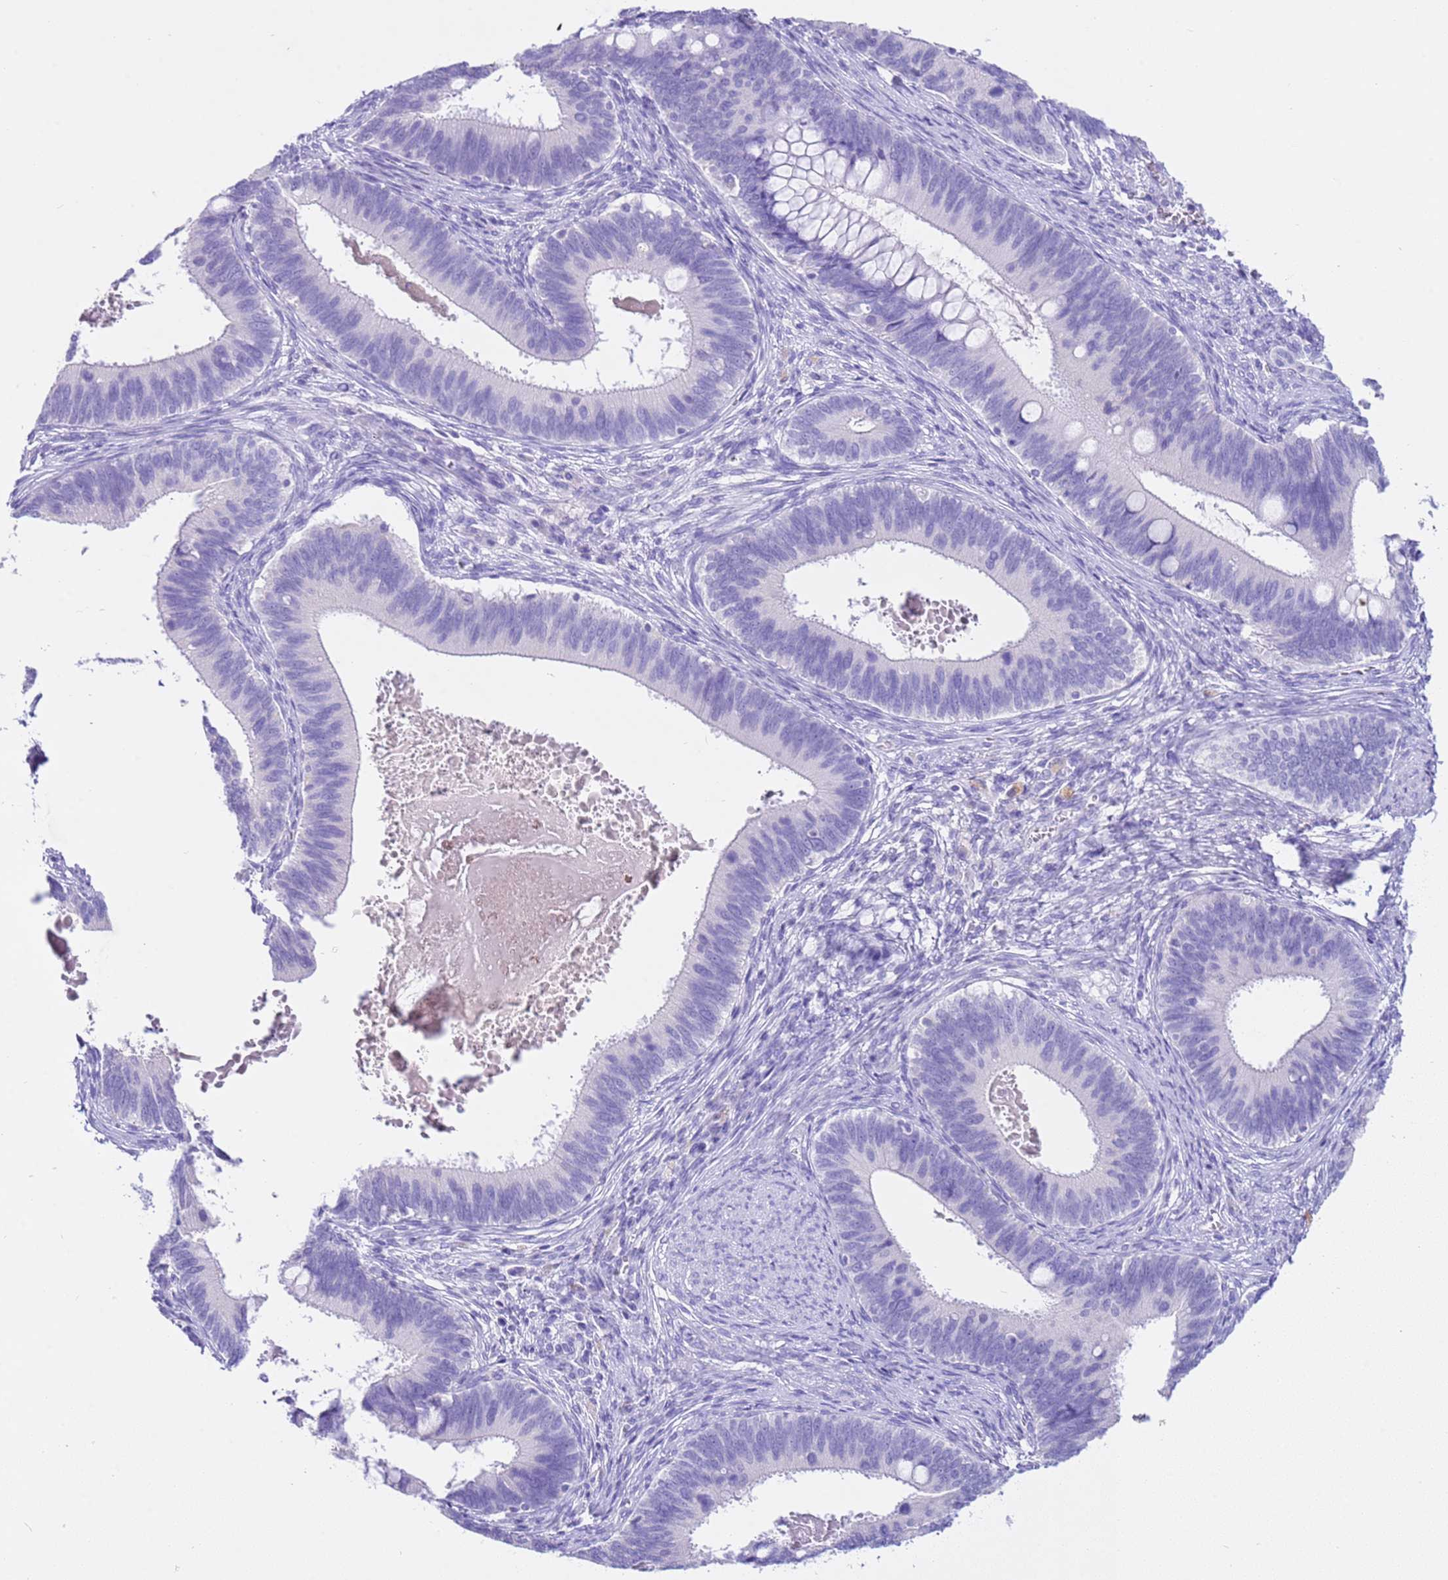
{"staining": {"intensity": "negative", "quantity": "none", "location": "none"}, "tissue": "cervical cancer", "cell_type": "Tumor cells", "image_type": "cancer", "snomed": [{"axis": "morphology", "description": "Adenocarcinoma, NOS"}, {"axis": "topography", "description": "Cervix"}], "caption": "Immunohistochemistry (IHC) of human cervical cancer demonstrates no positivity in tumor cells.", "gene": "CPB1", "patient": {"sex": "female", "age": 42}}